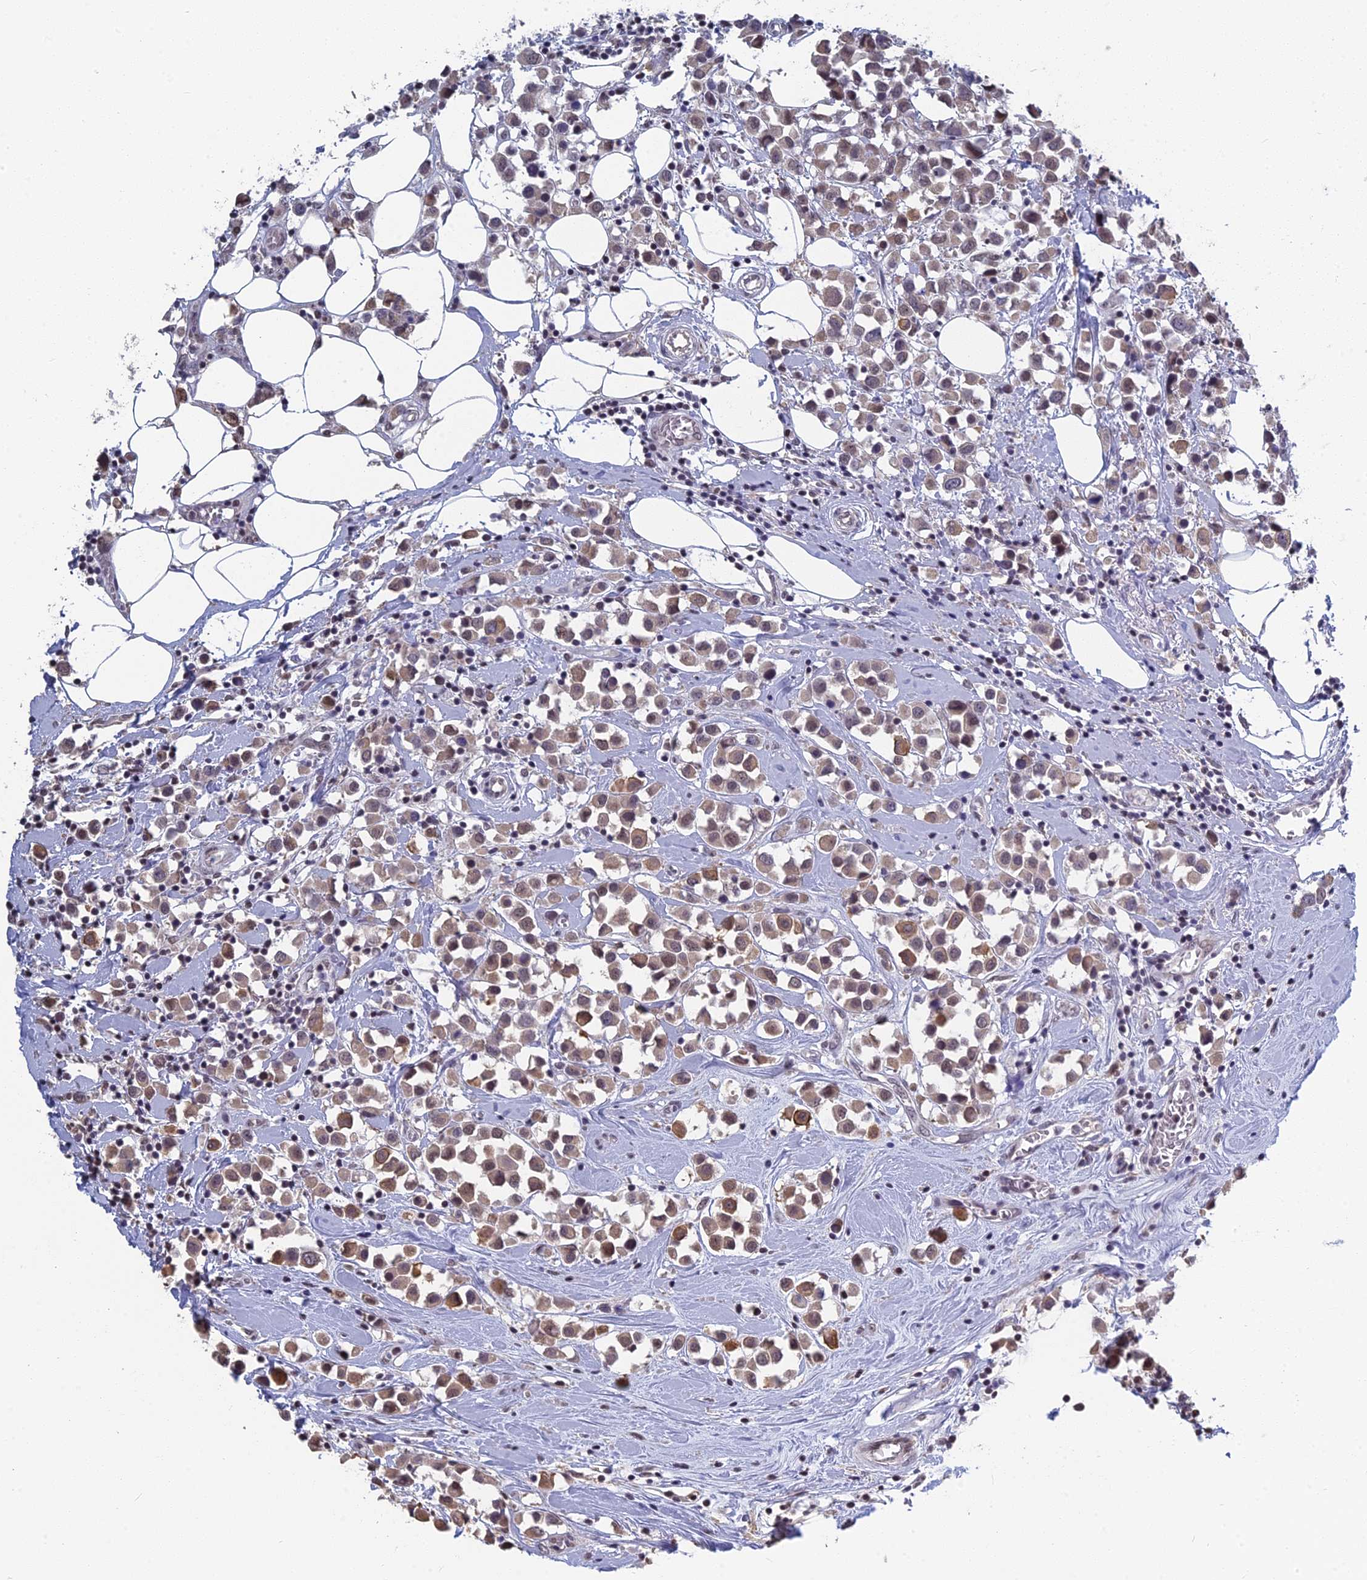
{"staining": {"intensity": "moderate", "quantity": "25%-75%", "location": "cytoplasmic/membranous,nuclear"}, "tissue": "breast cancer", "cell_type": "Tumor cells", "image_type": "cancer", "snomed": [{"axis": "morphology", "description": "Duct carcinoma"}, {"axis": "topography", "description": "Breast"}], "caption": "Immunohistochemical staining of intraductal carcinoma (breast) exhibits medium levels of moderate cytoplasmic/membranous and nuclear expression in approximately 25%-75% of tumor cells. The protein is stained brown, and the nuclei are stained in blue (DAB (3,3'-diaminobenzidine) IHC with brightfield microscopy, high magnification).", "gene": "MT-CO3", "patient": {"sex": "female", "age": 61}}